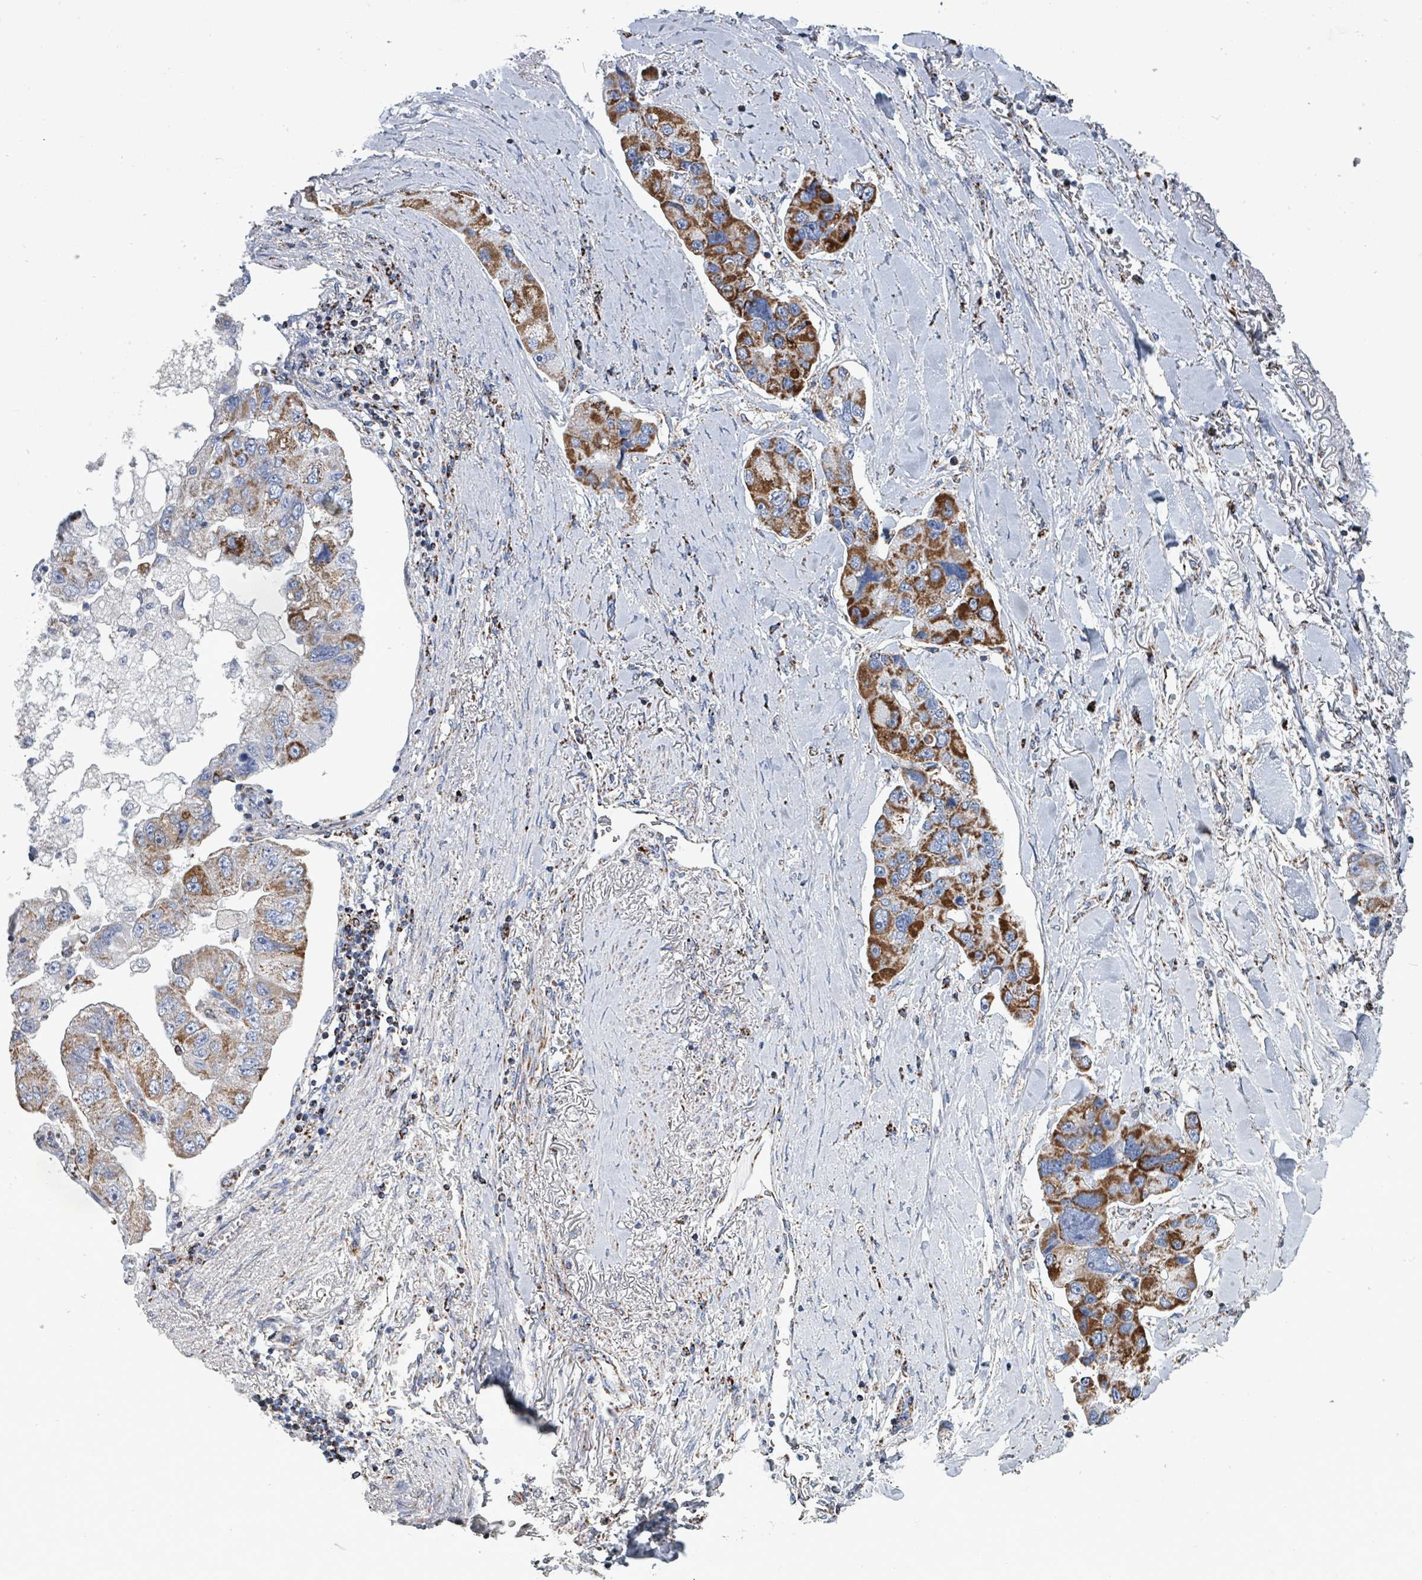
{"staining": {"intensity": "strong", "quantity": "25%-75%", "location": "cytoplasmic/membranous"}, "tissue": "lung cancer", "cell_type": "Tumor cells", "image_type": "cancer", "snomed": [{"axis": "morphology", "description": "Adenocarcinoma, NOS"}, {"axis": "topography", "description": "Lung"}], "caption": "IHC image of adenocarcinoma (lung) stained for a protein (brown), which reveals high levels of strong cytoplasmic/membranous staining in approximately 25%-75% of tumor cells.", "gene": "IDH3B", "patient": {"sex": "female", "age": 54}}